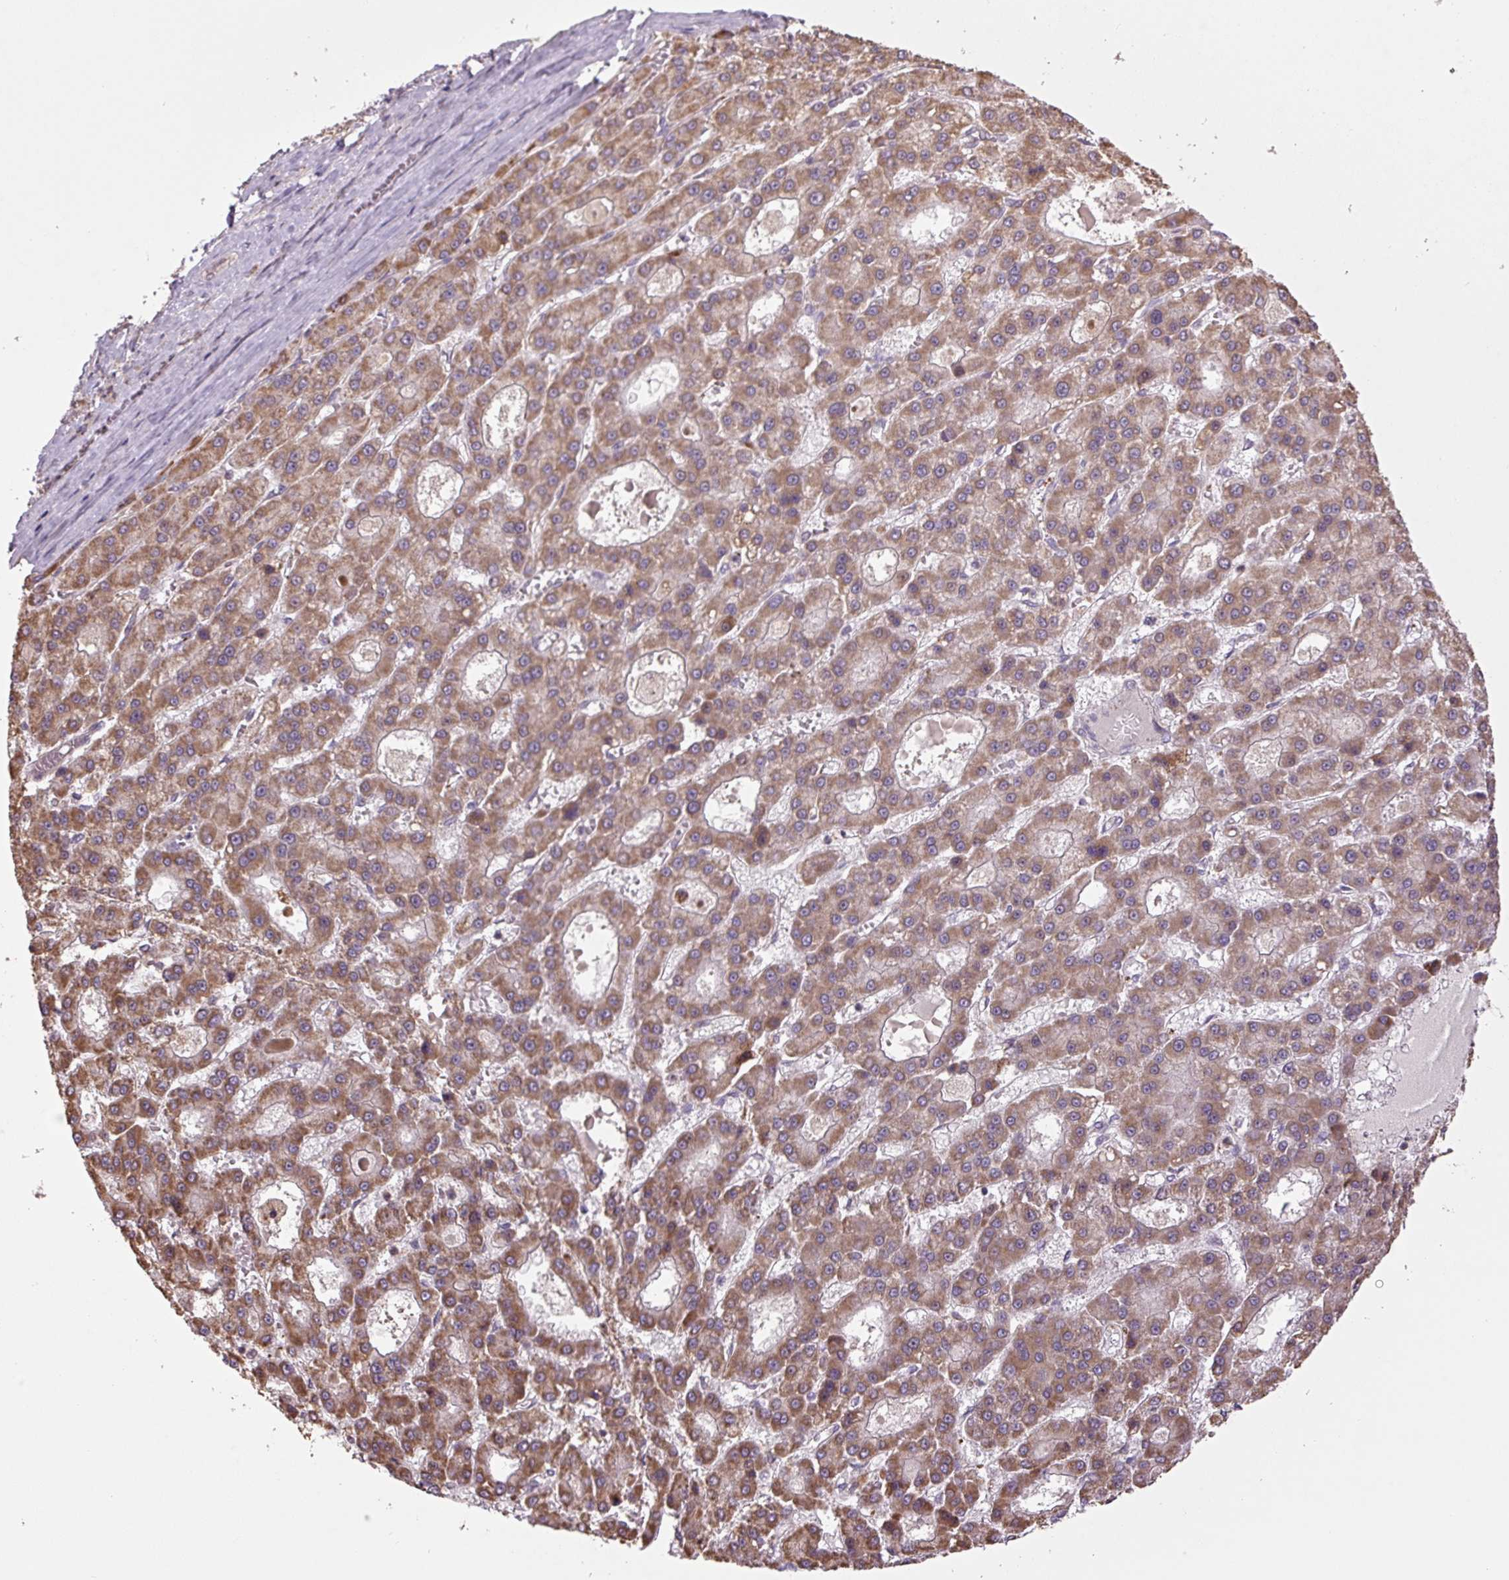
{"staining": {"intensity": "moderate", "quantity": ">75%", "location": "cytoplasmic/membranous"}, "tissue": "liver cancer", "cell_type": "Tumor cells", "image_type": "cancer", "snomed": [{"axis": "morphology", "description": "Carcinoma, Hepatocellular, NOS"}, {"axis": "topography", "description": "Liver"}], "caption": "Liver cancer tissue reveals moderate cytoplasmic/membranous staining in approximately >75% of tumor cells", "gene": "TMEM160", "patient": {"sex": "male", "age": 70}}